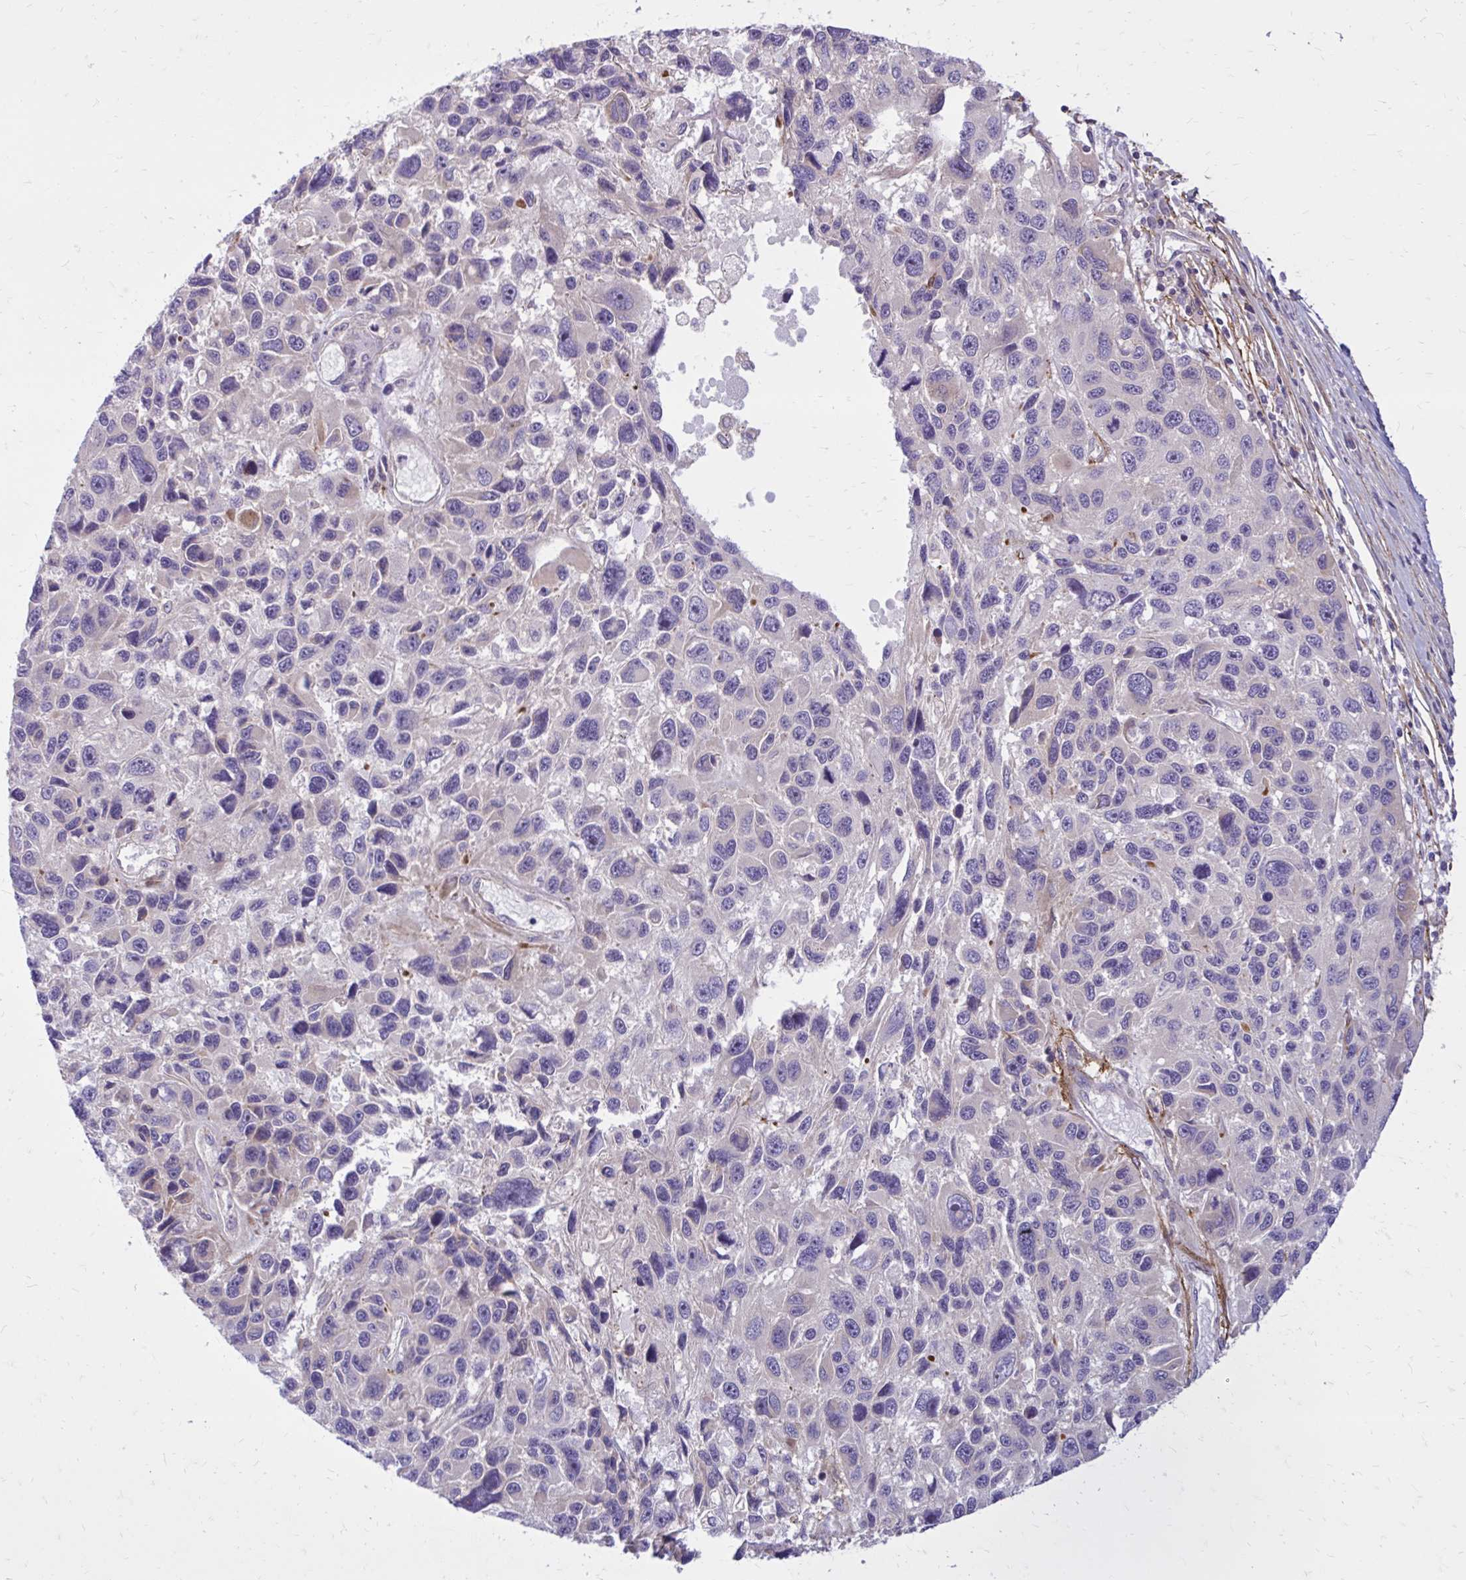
{"staining": {"intensity": "negative", "quantity": "none", "location": "none"}, "tissue": "melanoma", "cell_type": "Tumor cells", "image_type": "cancer", "snomed": [{"axis": "morphology", "description": "Malignant melanoma, NOS"}, {"axis": "topography", "description": "Skin"}], "caption": "Melanoma was stained to show a protein in brown. There is no significant positivity in tumor cells.", "gene": "FAP", "patient": {"sex": "male", "age": 53}}